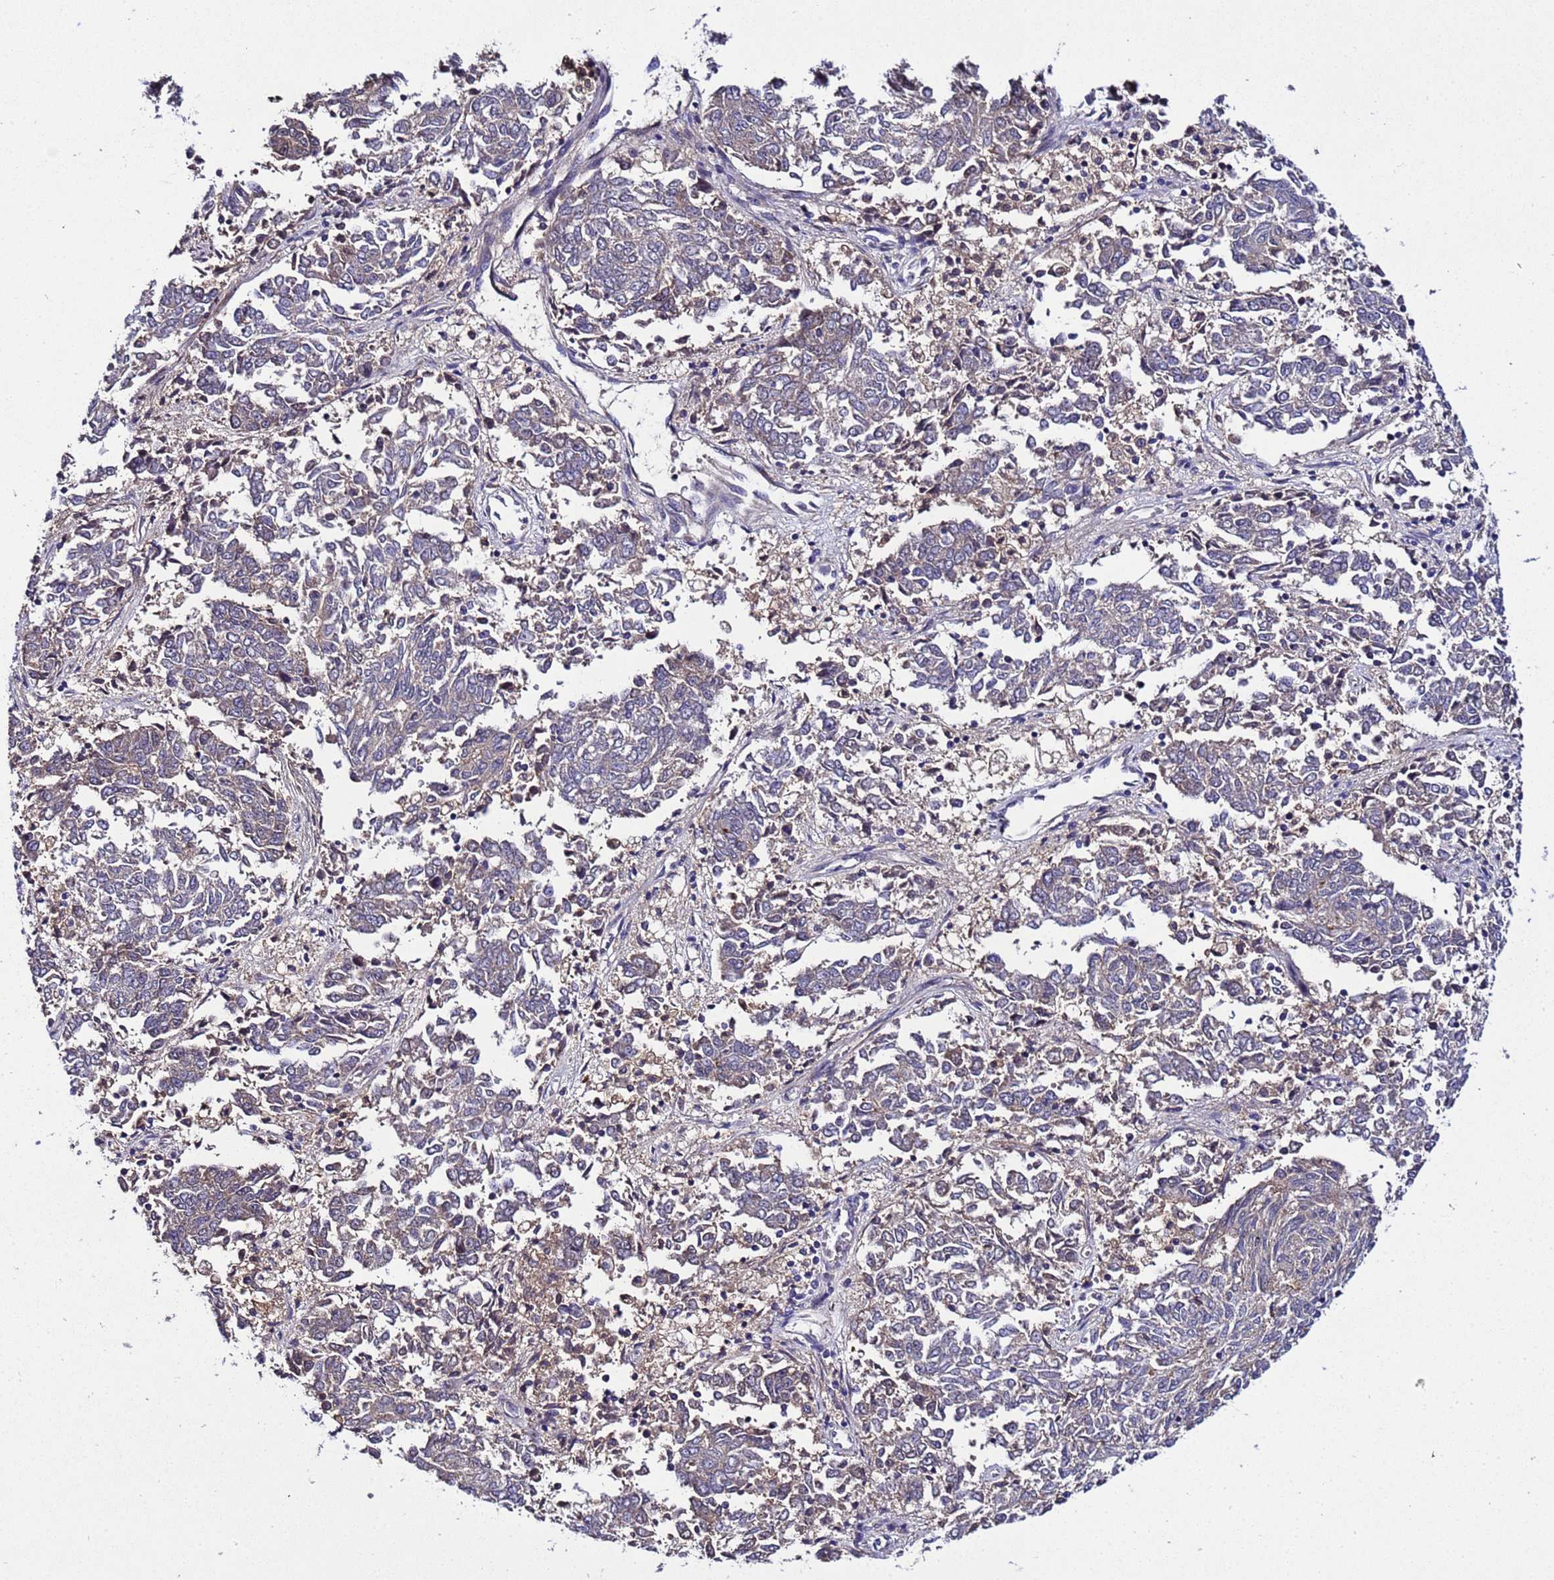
{"staining": {"intensity": "weak", "quantity": "<25%", "location": "cytoplasmic/membranous"}, "tissue": "endometrial cancer", "cell_type": "Tumor cells", "image_type": "cancer", "snomed": [{"axis": "morphology", "description": "Adenocarcinoma, NOS"}, {"axis": "topography", "description": "Endometrium"}], "caption": "There is no significant staining in tumor cells of endometrial adenocarcinoma.", "gene": "PLXDC2", "patient": {"sex": "female", "age": 80}}